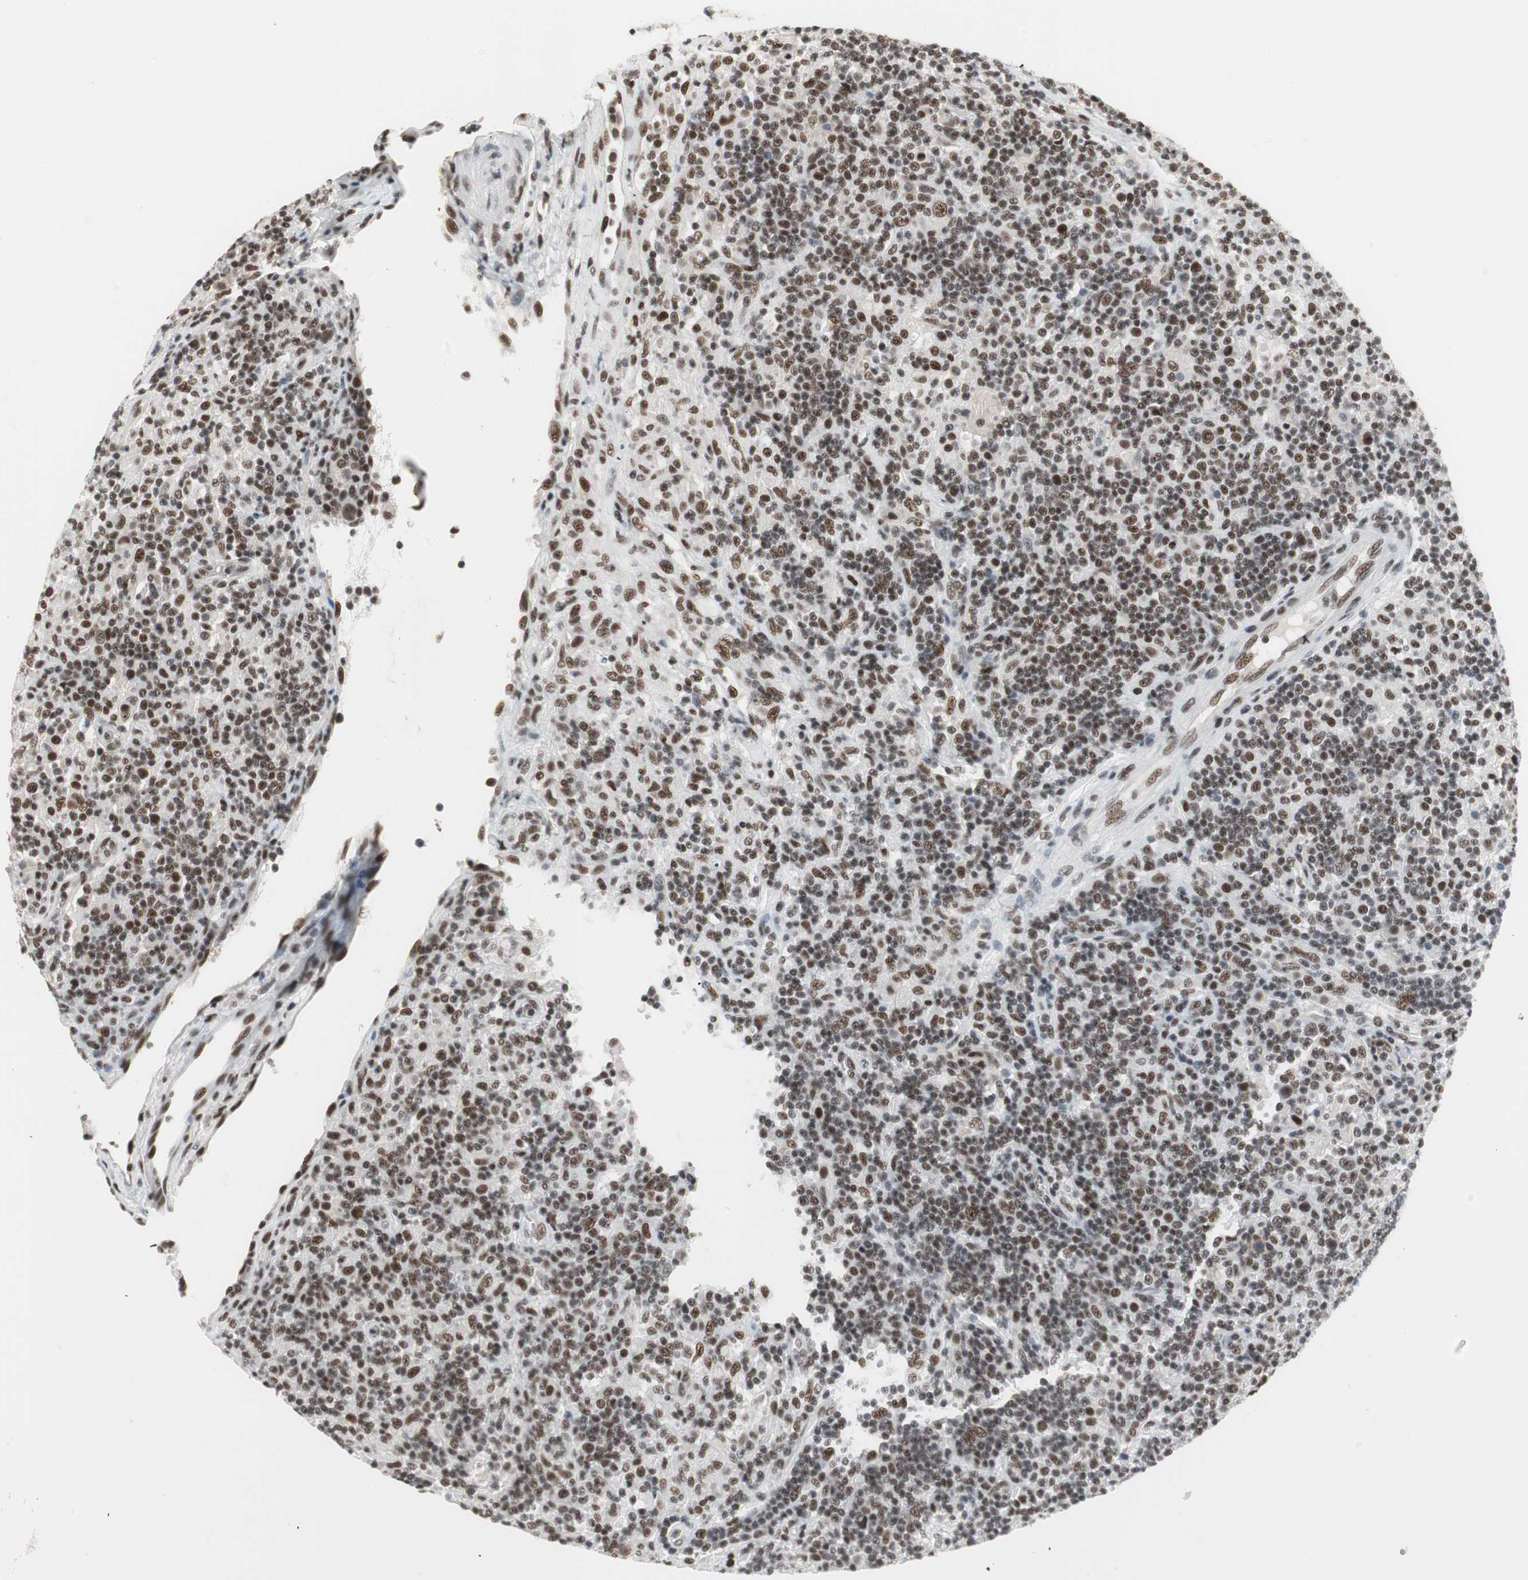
{"staining": {"intensity": "strong", "quantity": ">75%", "location": "nuclear"}, "tissue": "lymphoma", "cell_type": "Tumor cells", "image_type": "cancer", "snomed": [{"axis": "morphology", "description": "Hodgkin's disease, NOS"}, {"axis": "topography", "description": "Lymph node"}], "caption": "IHC of human Hodgkin's disease demonstrates high levels of strong nuclear positivity in approximately >75% of tumor cells. (IHC, brightfield microscopy, high magnification).", "gene": "RTF1", "patient": {"sex": "male", "age": 70}}